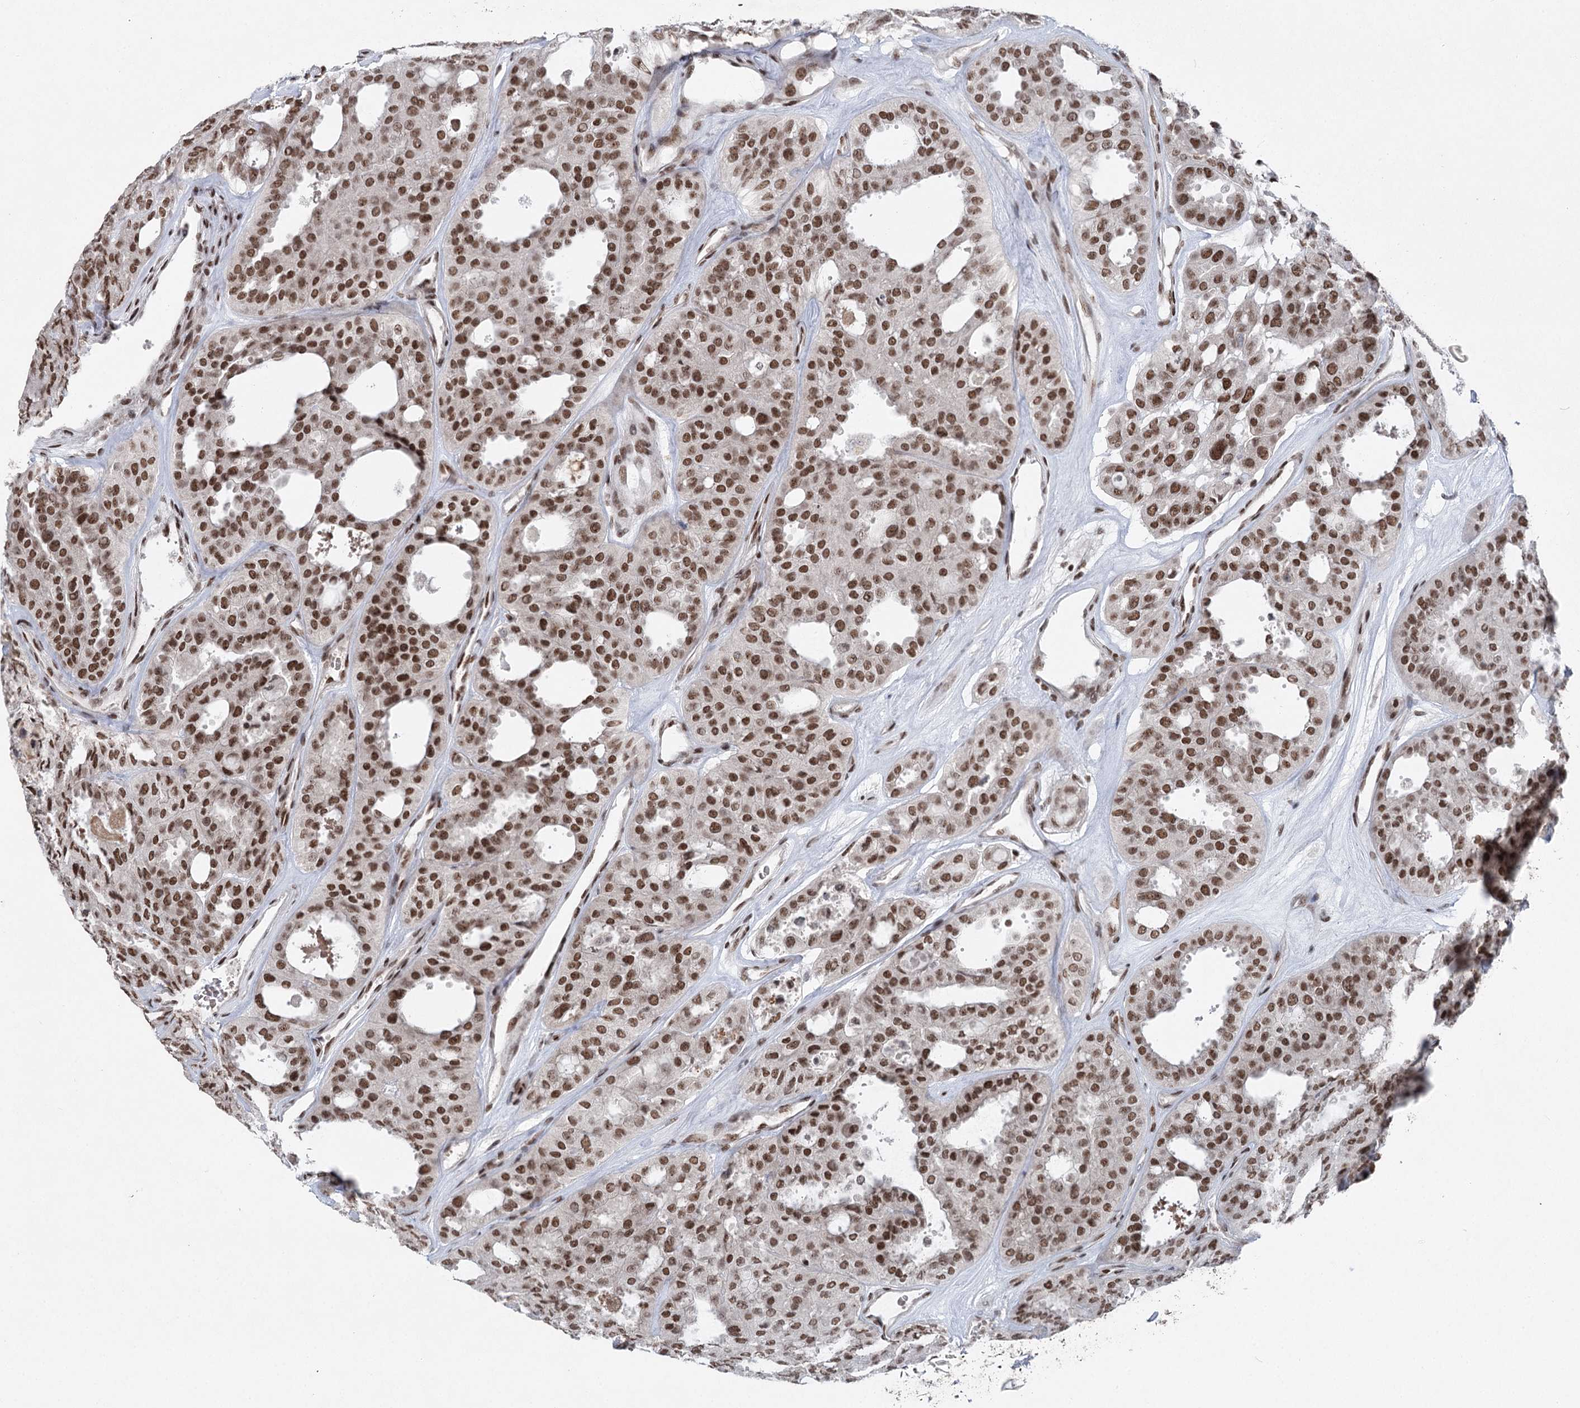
{"staining": {"intensity": "strong", "quantity": ">75%", "location": "nuclear"}, "tissue": "thyroid cancer", "cell_type": "Tumor cells", "image_type": "cancer", "snomed": [{"axis": "morphology", "description": "Follicular adenoma carcinoma, NOS"}, {"axis": "topography", "description": "Thyroid gland"}], "caption": "Thyroid follicular adenoma carcinoma stained for a protein reveals strong nuclear positivity in tumor cells.", "gene": "CGGBP1", "patient": {"sex": "male", "age": 75}}